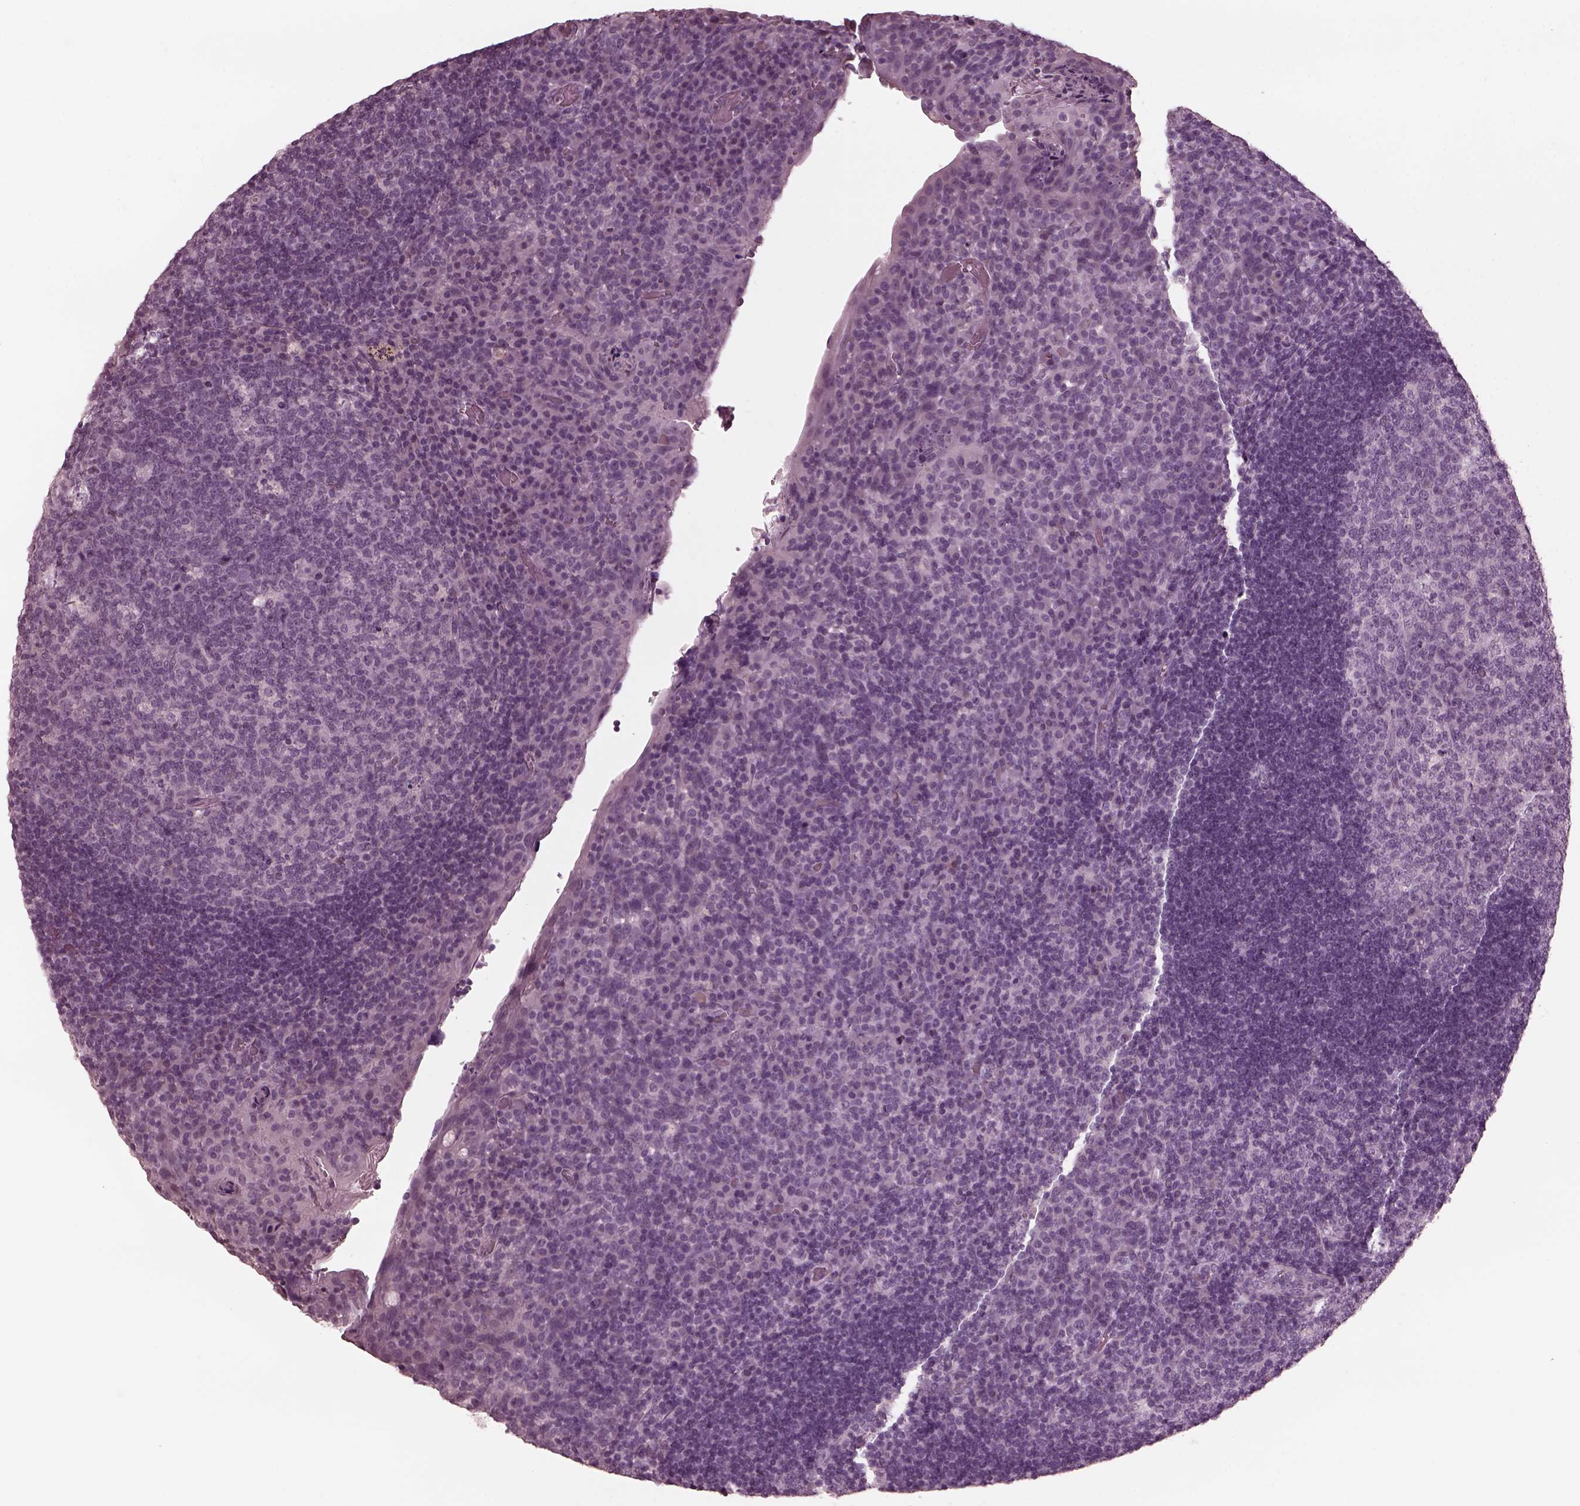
{"staining": {"intensity": "negative", "quantity": "none", "location": "none"}, "tissue": "tonsil", "cell_type": "Germinal center cells", "image_type": "normal", "snomed": [{"axis": "morphology", "description": "Normal tissue, NOS"}, {"axis": "topography", "description": "Tonsil"}], "caption": "High magnification brightfield microscopy of normal tonsil stained with DAB (3,3'-diaminobenzidine) (brown) and counterstained with hematoxylin (blue): germinal center cells show no significant expression. Brightfield microscopy of immunohistochemistry stained with DAB (3,3'-diaminobenzidine) (brown) and hematoxylin (blue), captured at high magnification.", "gene": "CGA", "patient": {"sex": "male", "age": 17}}